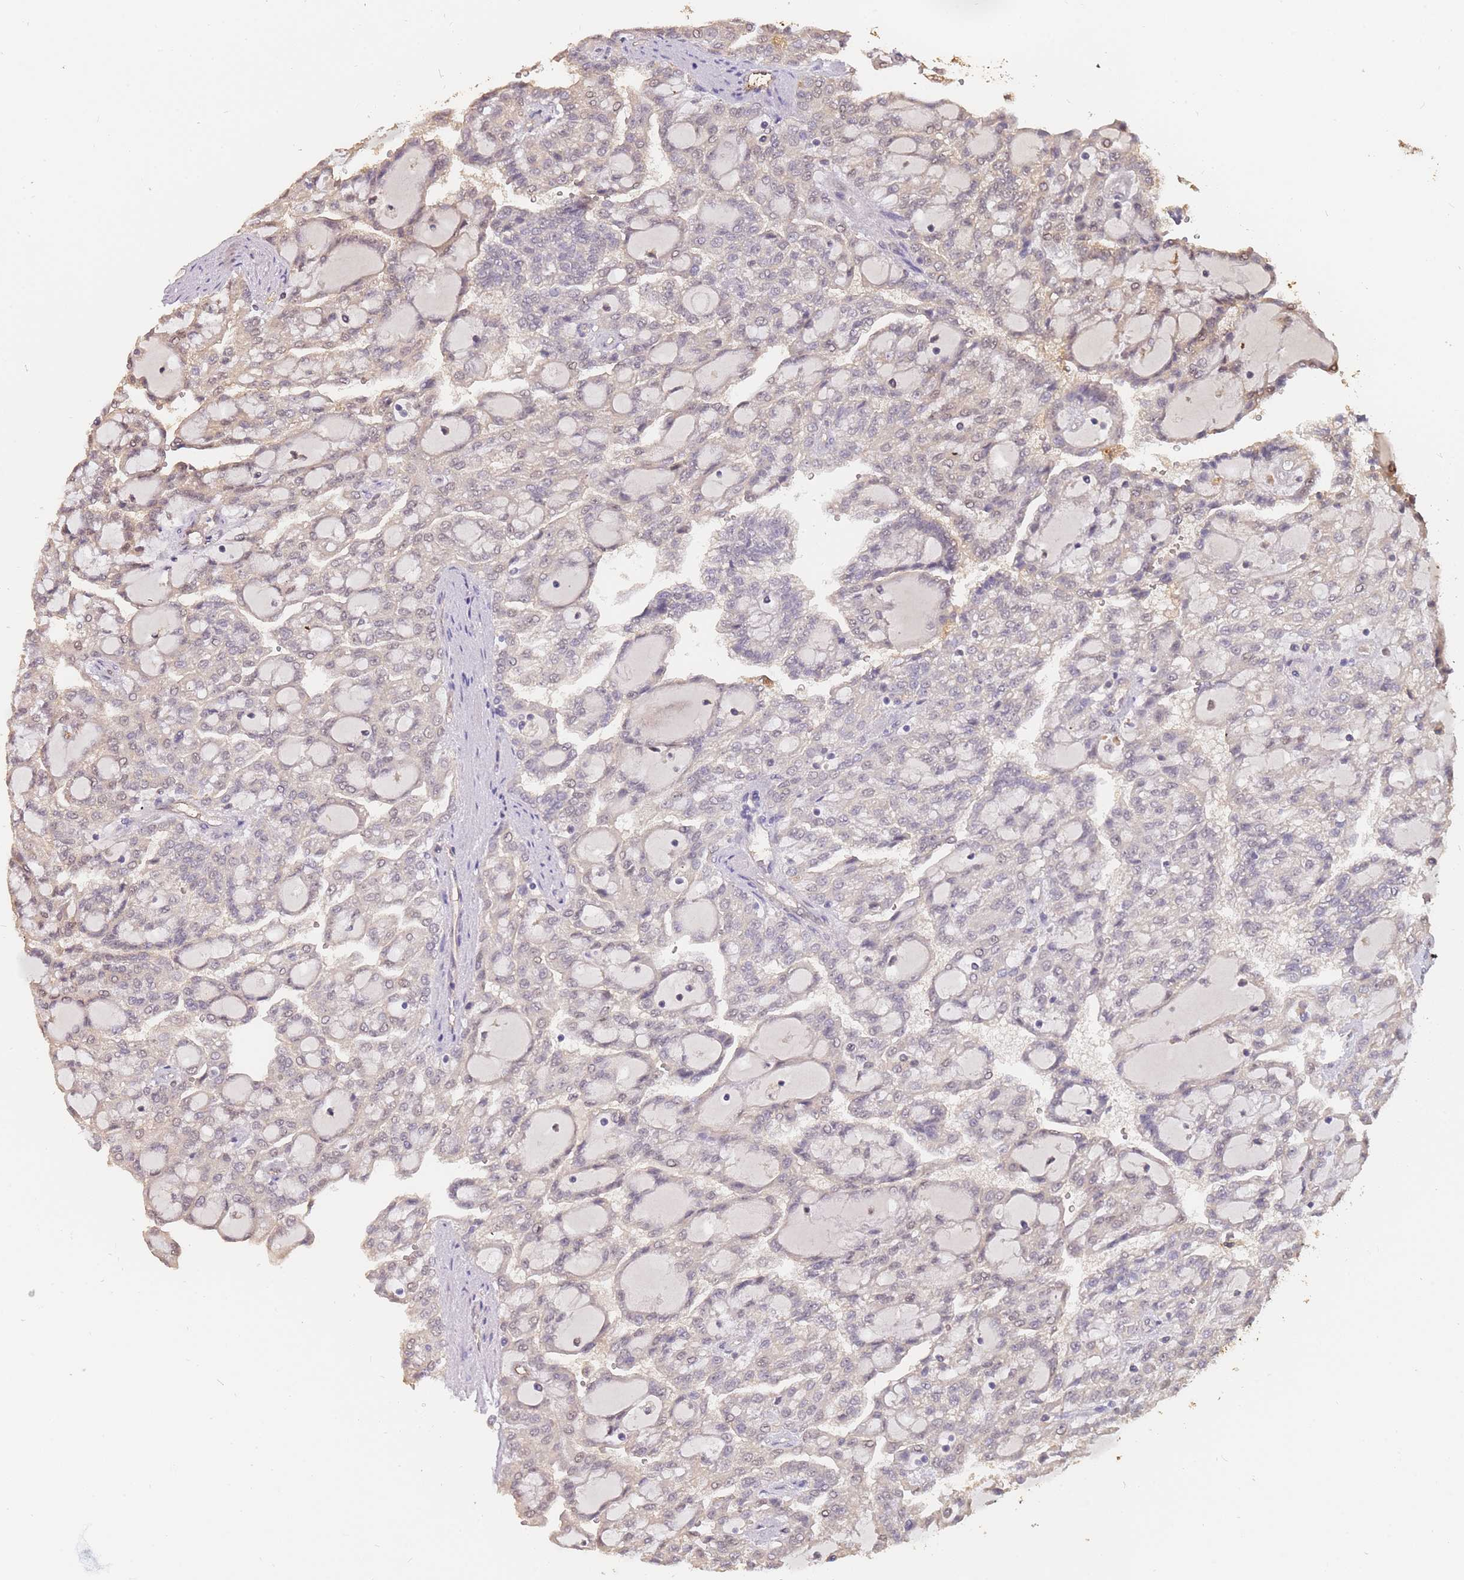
{"staining": {"intensity": "negative", "quantity": "none", "location": "none"}, "tissue": "renal cancer", "cell_type": "Tumor cells", "image_type": "cancer", "snomed": [{"axis": "morphology", "description": "Adenocarcinoma, NOS"}, {"axis": "topography", "description": "Kidney"}], "caption": "Tumor cells are negative for protein expression in human adenocarcinoma (renal).", "gene": "CDKN2AIPNL", "patient": {"sex": "male", "age": 63}}